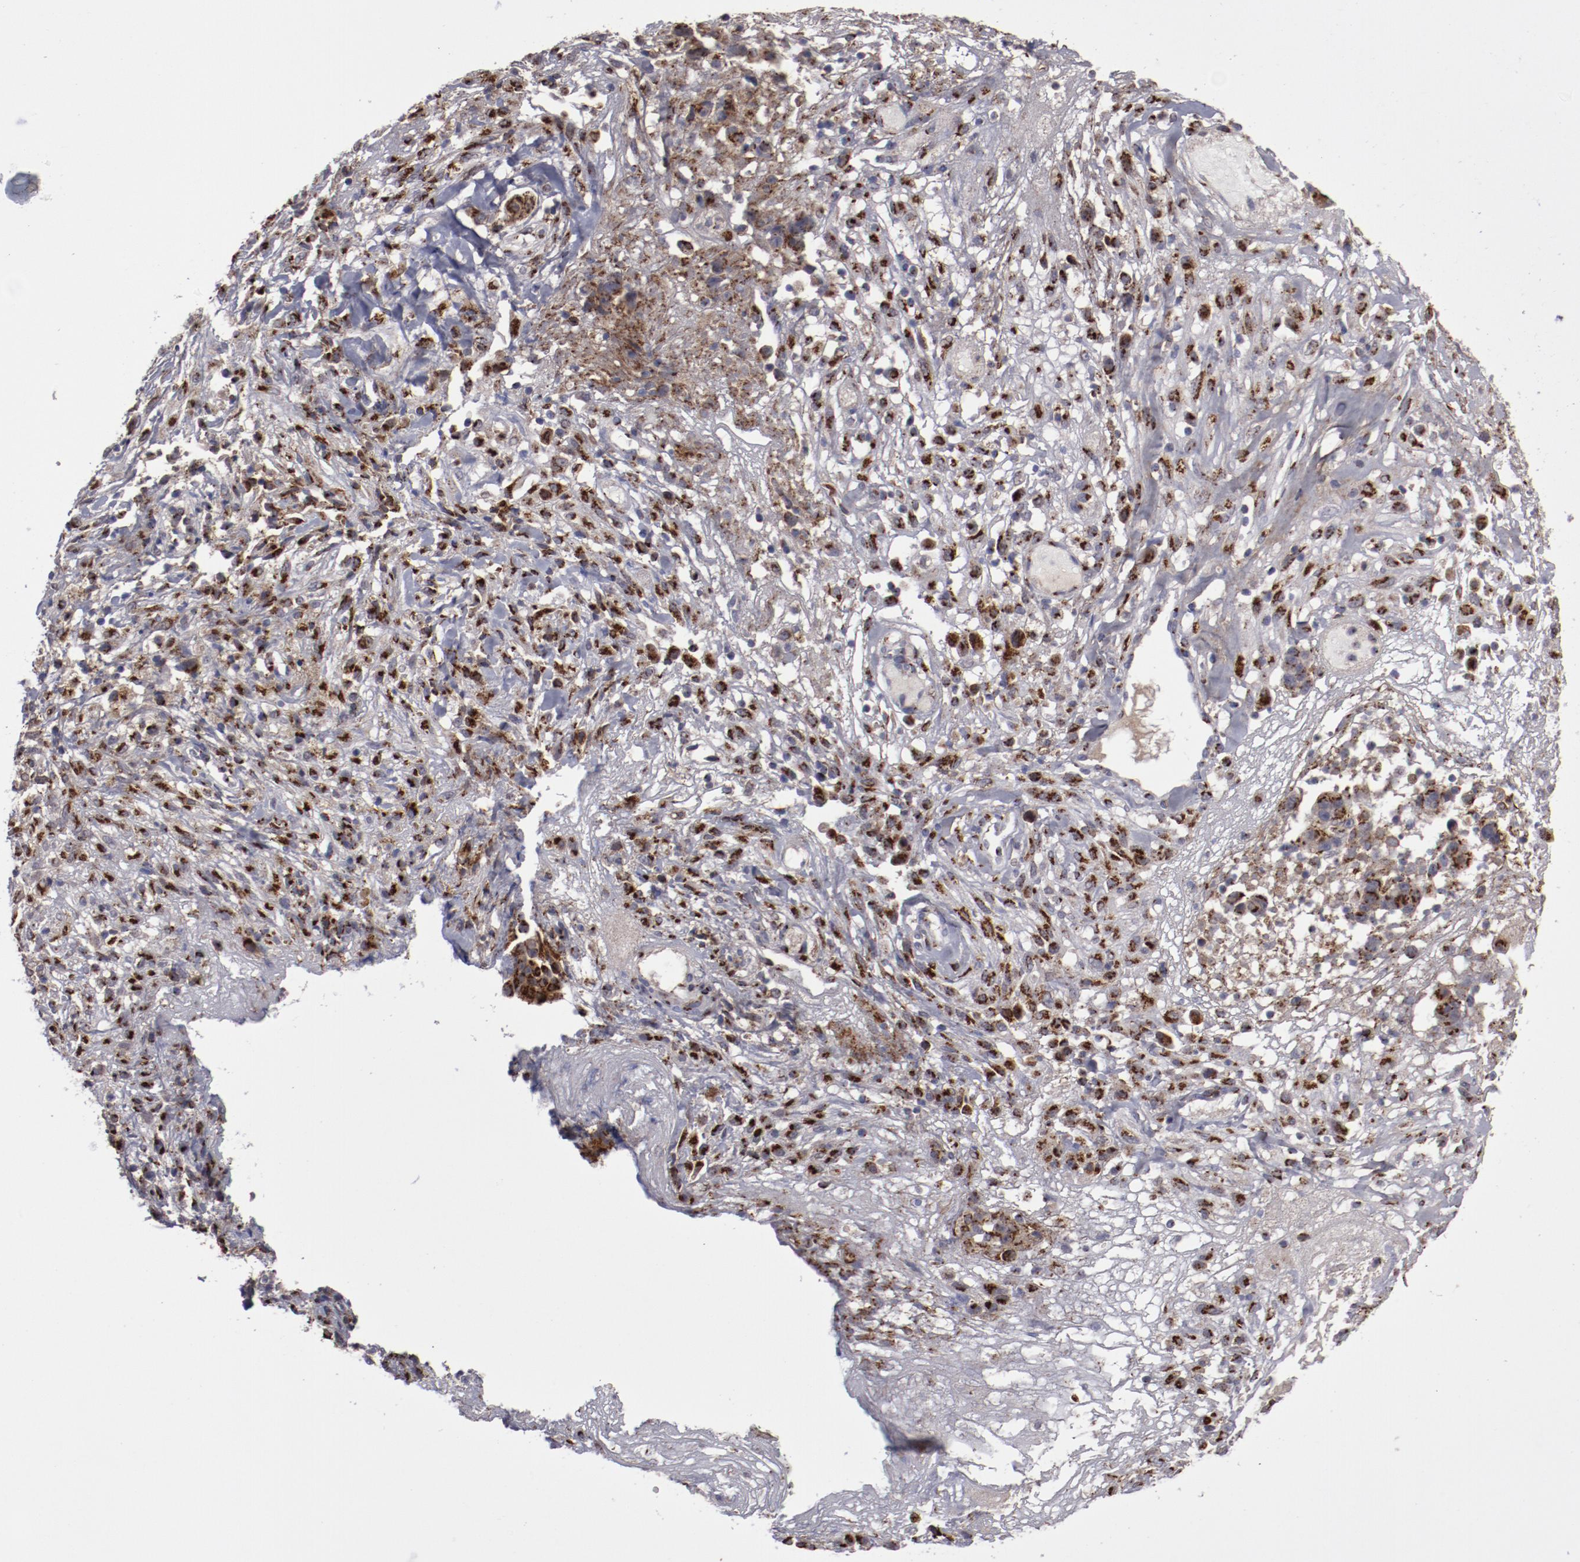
{"staining": {"intensity": "moderate", "quantity": ">75%", "location": "cytoplasmic/membranous"}, "tissue": "ovarian cancer", "cell_type": "Tumor cells", "image_type": "cancer", "snomed": [{"axis": "morphology", "description": "Carcinoma, endometroid"}, {"axis": "topography", "description": "Ovary"}], "caption": "IHC histopathology image of neoplastic tissue: endometroid carcinoma (ovarian) stained using IHC shows medium levels of moderate protein expression localized specifically in the cytoplasmic/membranous of tumor cells, appearing as a cytoplasmic/membranous brown color.", "gene": "IL12A", "patient": {"sex": "female", "age": 42}}